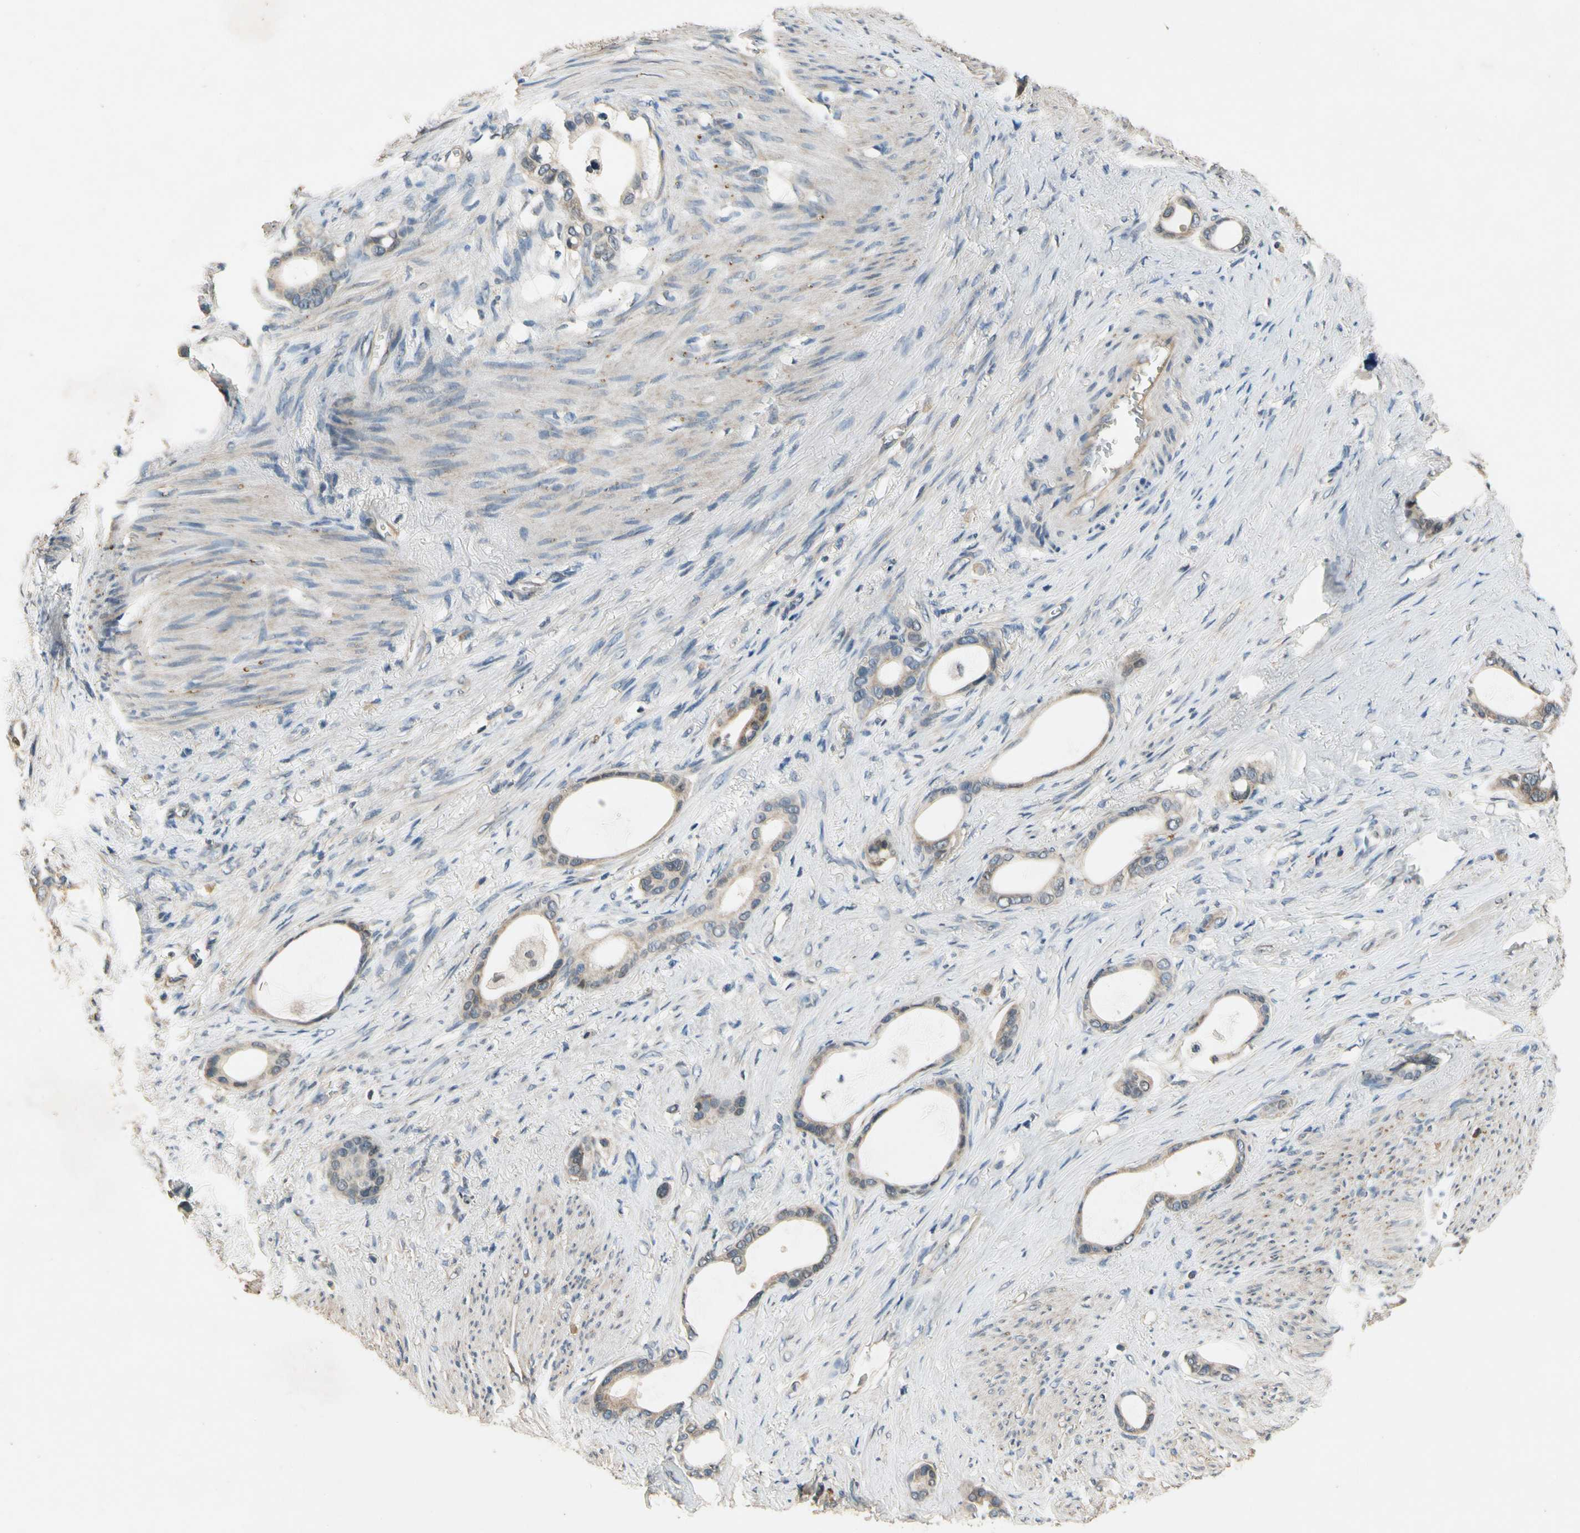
{"staining": {"intensity": "weak", "quantity": ">75%", "location": "cytoplasmic/membranous"}, "tissue": "stomach cancer", "cell_type": "Tumor cells", "image_type": "cancer", "snomed": [{"axis": "morphology", "description": "Adenocarcinoma, NOS"}, {"axis": "topography", "description": "Stomach"}], "caption": "Protein expression analysis of adenocarcinoma (stomach) shows weak cytoplasmic/membranous staining in about >75% of tumor cells.", "gene": "ALKBH3", "patient": {"sex": "female", "age": 75}}